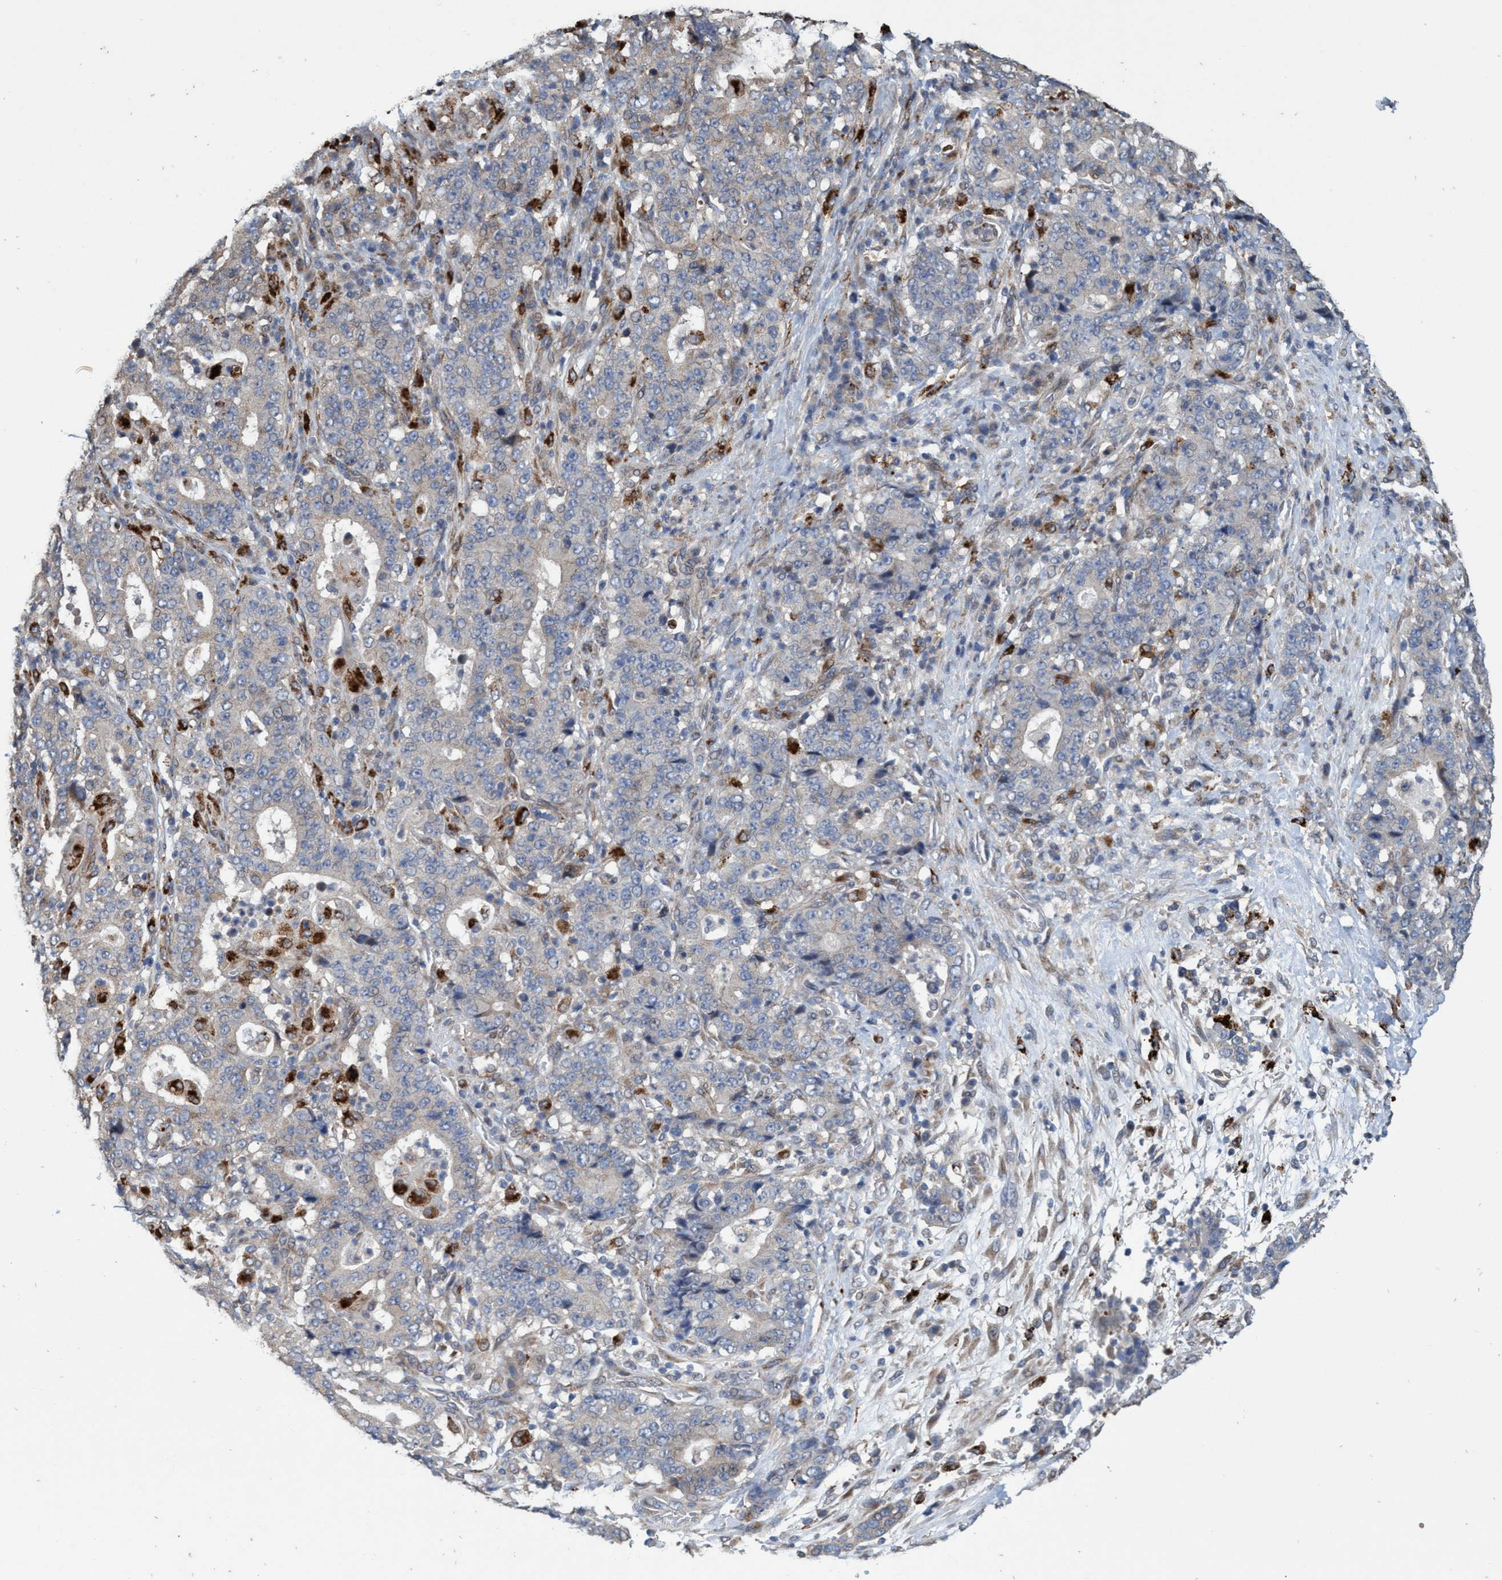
{"staining": {"intensity": "weak", "quantity": "<25%", "location": "cytoplasmic/membranous"}, "tissue": "stomach cancer", "cell_type": "Tumor cells", "image_type": "cancer", "snomed": [{"axis": "morphology", "description": "Normal tissue, NOS"}, {"axis": "morphology", "description": "Adenocarcinoma, NOS"}, {"axis": "topography", "description": "Stomach, upper"}, {"axis": "topography", "description": "Stomach"}], "caption": "This is an IHC photomicrograph of stomach cancer (adenocarcinoma). There is no expression in tumor cells.", "gene": "BBS9", "patient": {"sex": "male", "age": 59}}